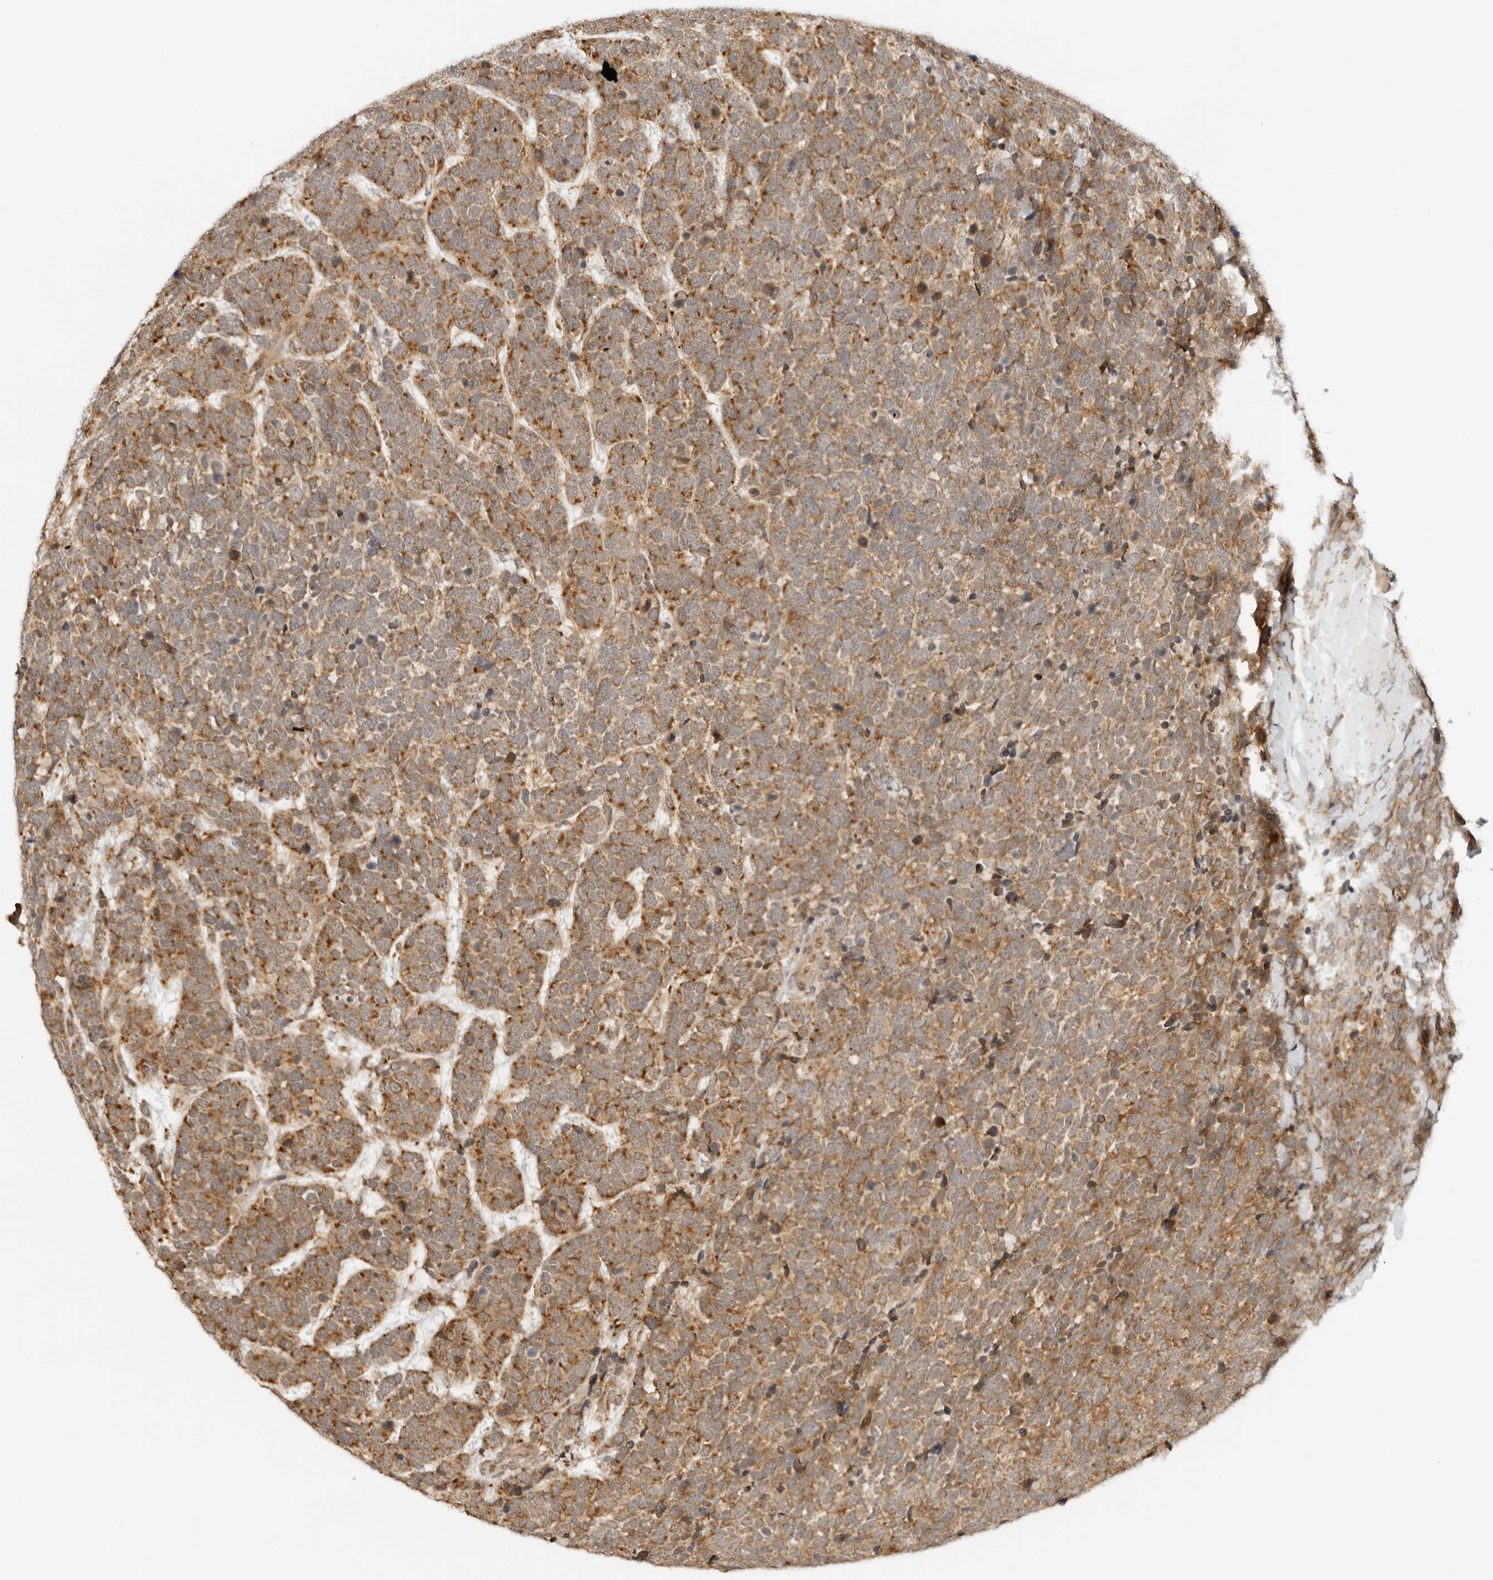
{"staining": {"intensity": "moderate", "quantity": ">75%", "location": "cytoplasmic/membranous"}, "tissue": "urothelial cancer", "cell_type": "Tumor cells", "image_type": "cancer", "snomed": [{"axis": "morphology", "description": "Urothelial carcinoma, High grade"}, {"axis": "topography", "description": "Urinary bladder"}], "caption": "DAB (3,3'-diaminobenzidine) immunohistochemical staining of human urothelial cancer shows moderate cytoplasmic/membranous protein positivity in about >75% of tumor cells.", "gene": "RC3H1", "patient": {"sex": "female", "age": 82}}